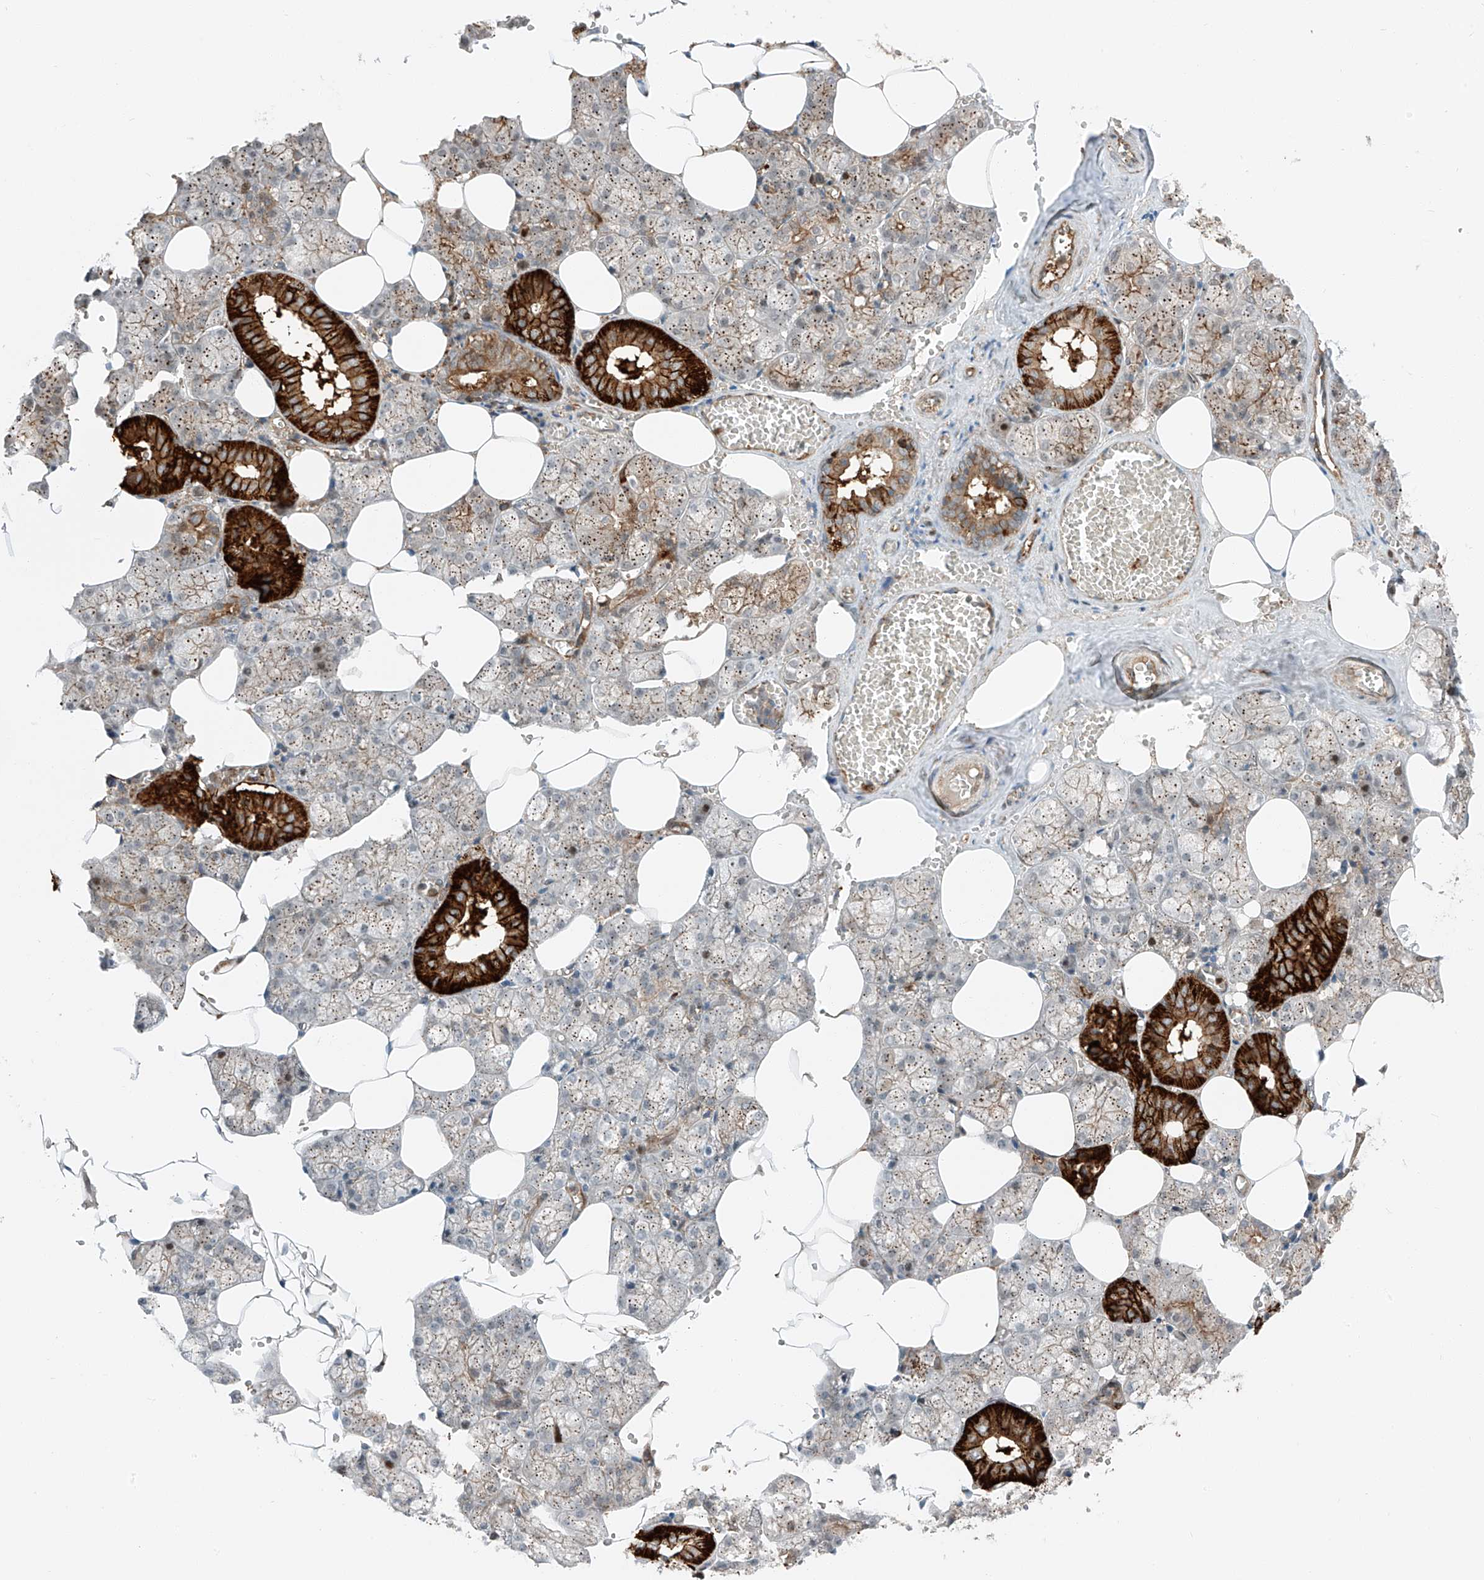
{"staining": {"intensity": "strong", "quantity": "25%-75%", "location": "cytoplasmic/membranous"}, "tissue": "salivary gland", "cell_type": "Glandular cells", "image_type": "normal", "snomed": [{"axis": "morphology", "description": "Normal tissue, NOS"}, {"axis": "topography", "description": "Salivary gland"}], "caption": "Salivary gland stained for a protein (brown) demonstrates strong cytoplasmic/membranous positive expression in about 25%-75% of glandular cells.", "gene": "USP48", "patient": {"sex": "male", "age": 62}}